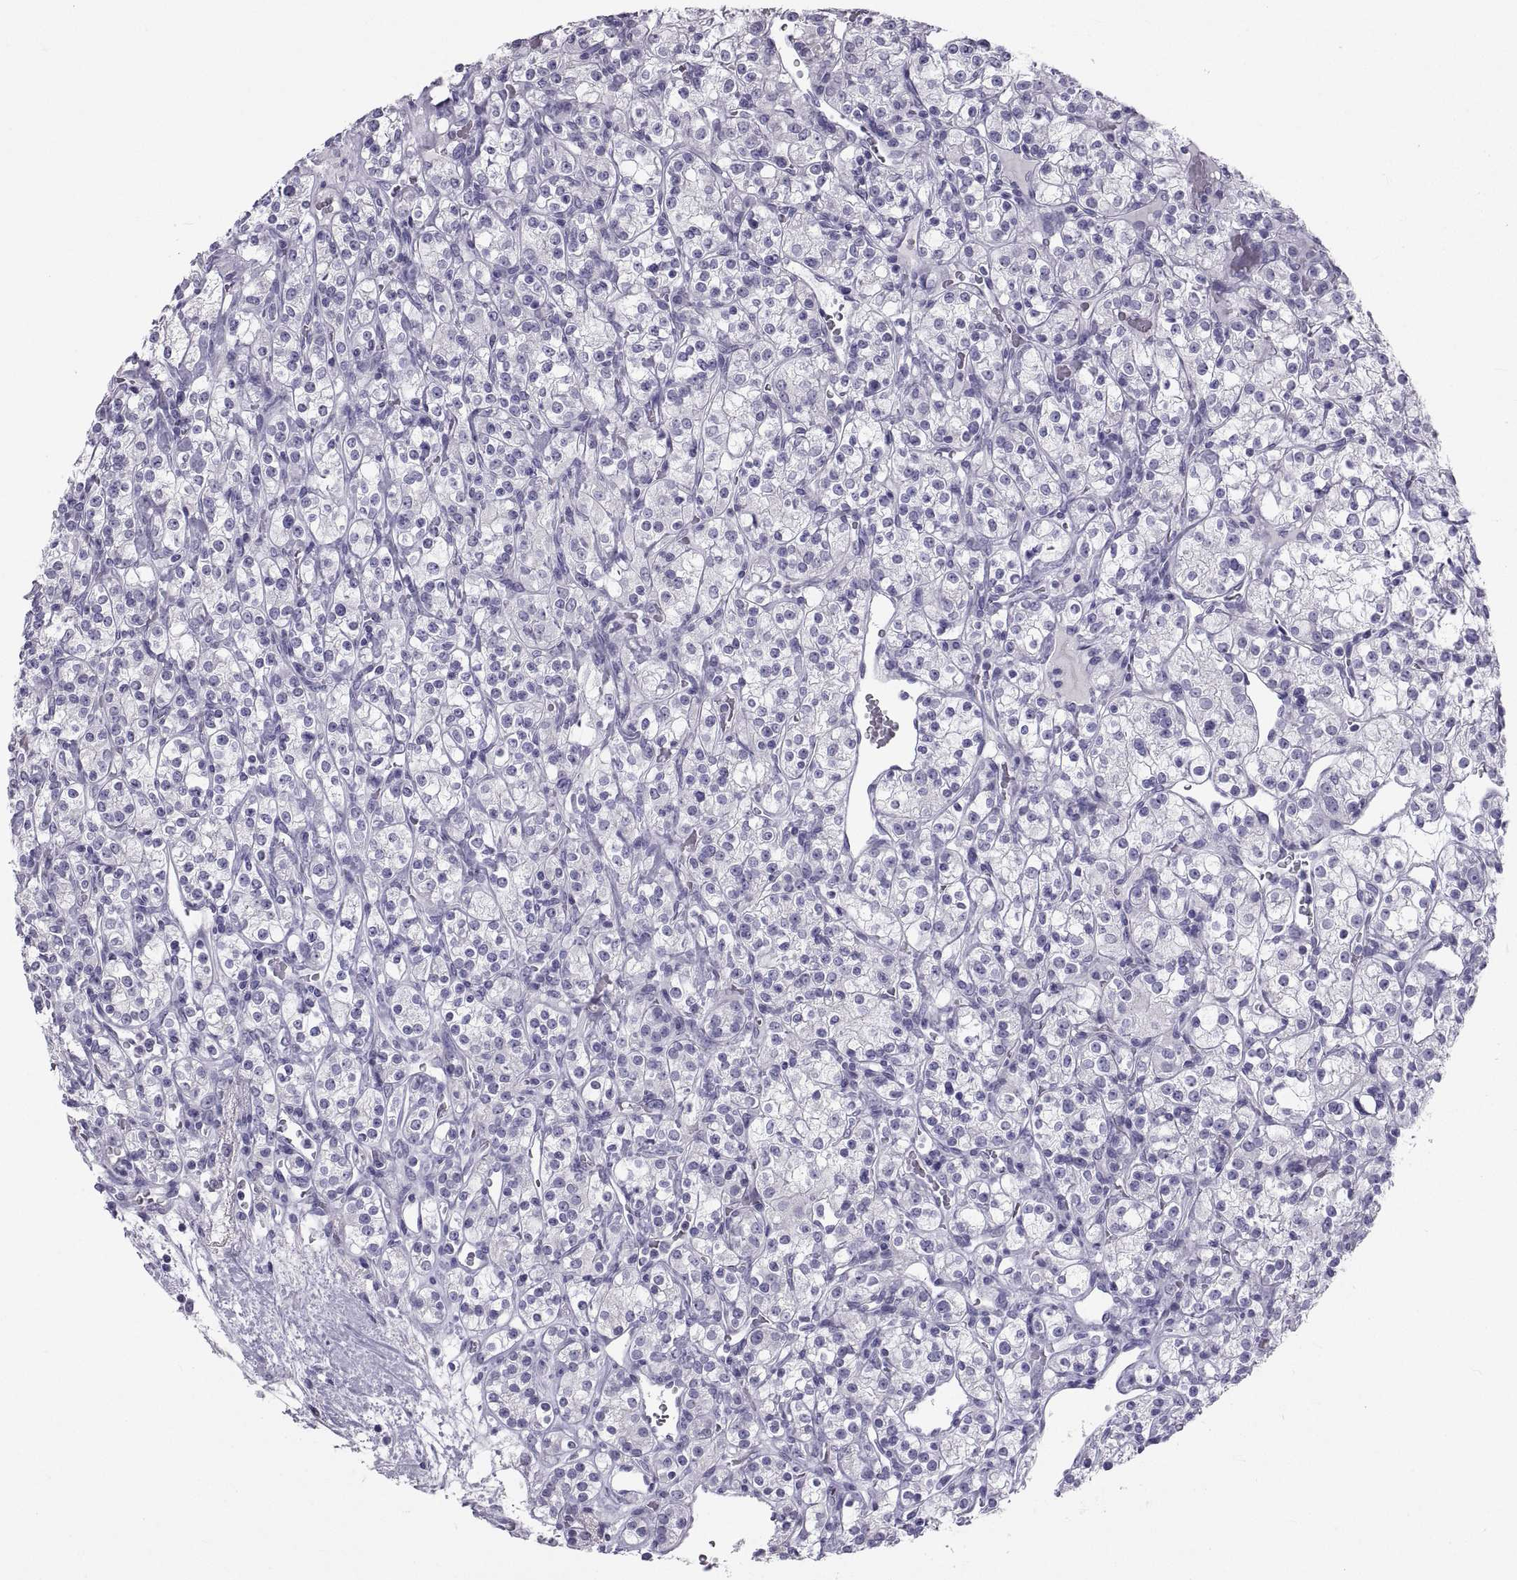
{"staining": {"intensity": "negative", "quantity": "none", "location": "none"}, "tissue": "renal cancer", "cell_type": "Tumor cells", "image_type": "cancer", "snomed": [{"axis": "morphology", "description": "Adenocarcinoma, NOS"}, {"axis": "topography", "description": "Kidney"}], "caption": "DAB (3,3'-diaminobenzidine) immunohistochemical staining of human renal cancer demonstrates no significant expression in tumor cells. (Brightfield microscopy of DAB (3,3'-diaminobenzidine) immunohistochemistry at high magnification).", "gene": "PCSK1N", "patient": {"sex": "male", "age": 77}}